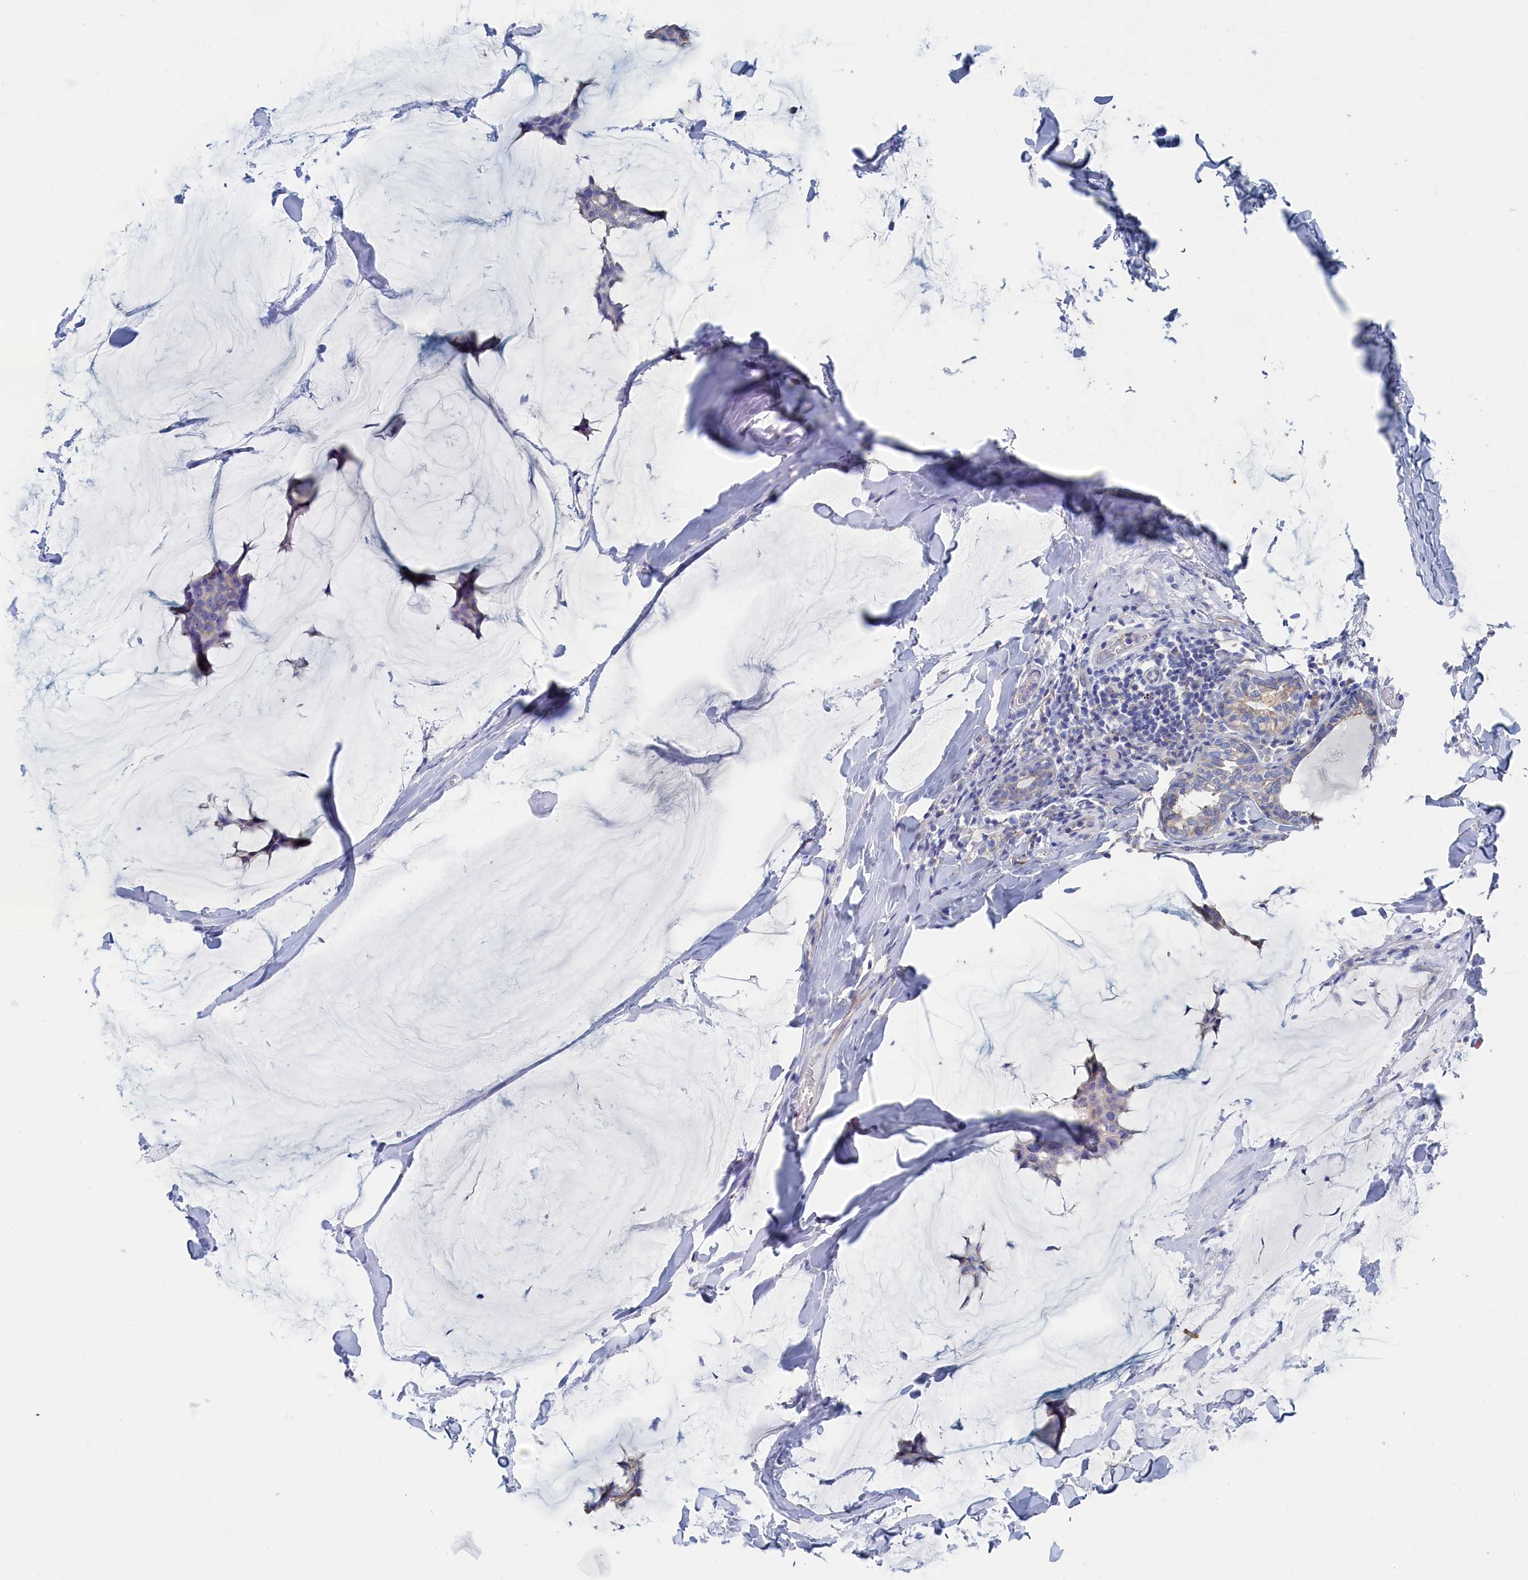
{"staining": {"intensity": "negative", "quantity": "none", "location": "none"}, "tissue": "breast cancer", "cell_type": "Tumor cells", "image_type": "cancer", "snomed": [{"axis": "morphology", "description": "Duct carcinoma"}, {"axis": "topography", "description": "Breast"}], "caption": "Photomicrograph shows no protein expression in tumor cells of breast cancer tissue.", "gene": "TMOD2", "patient": {"sex": "female", "age": 93}}